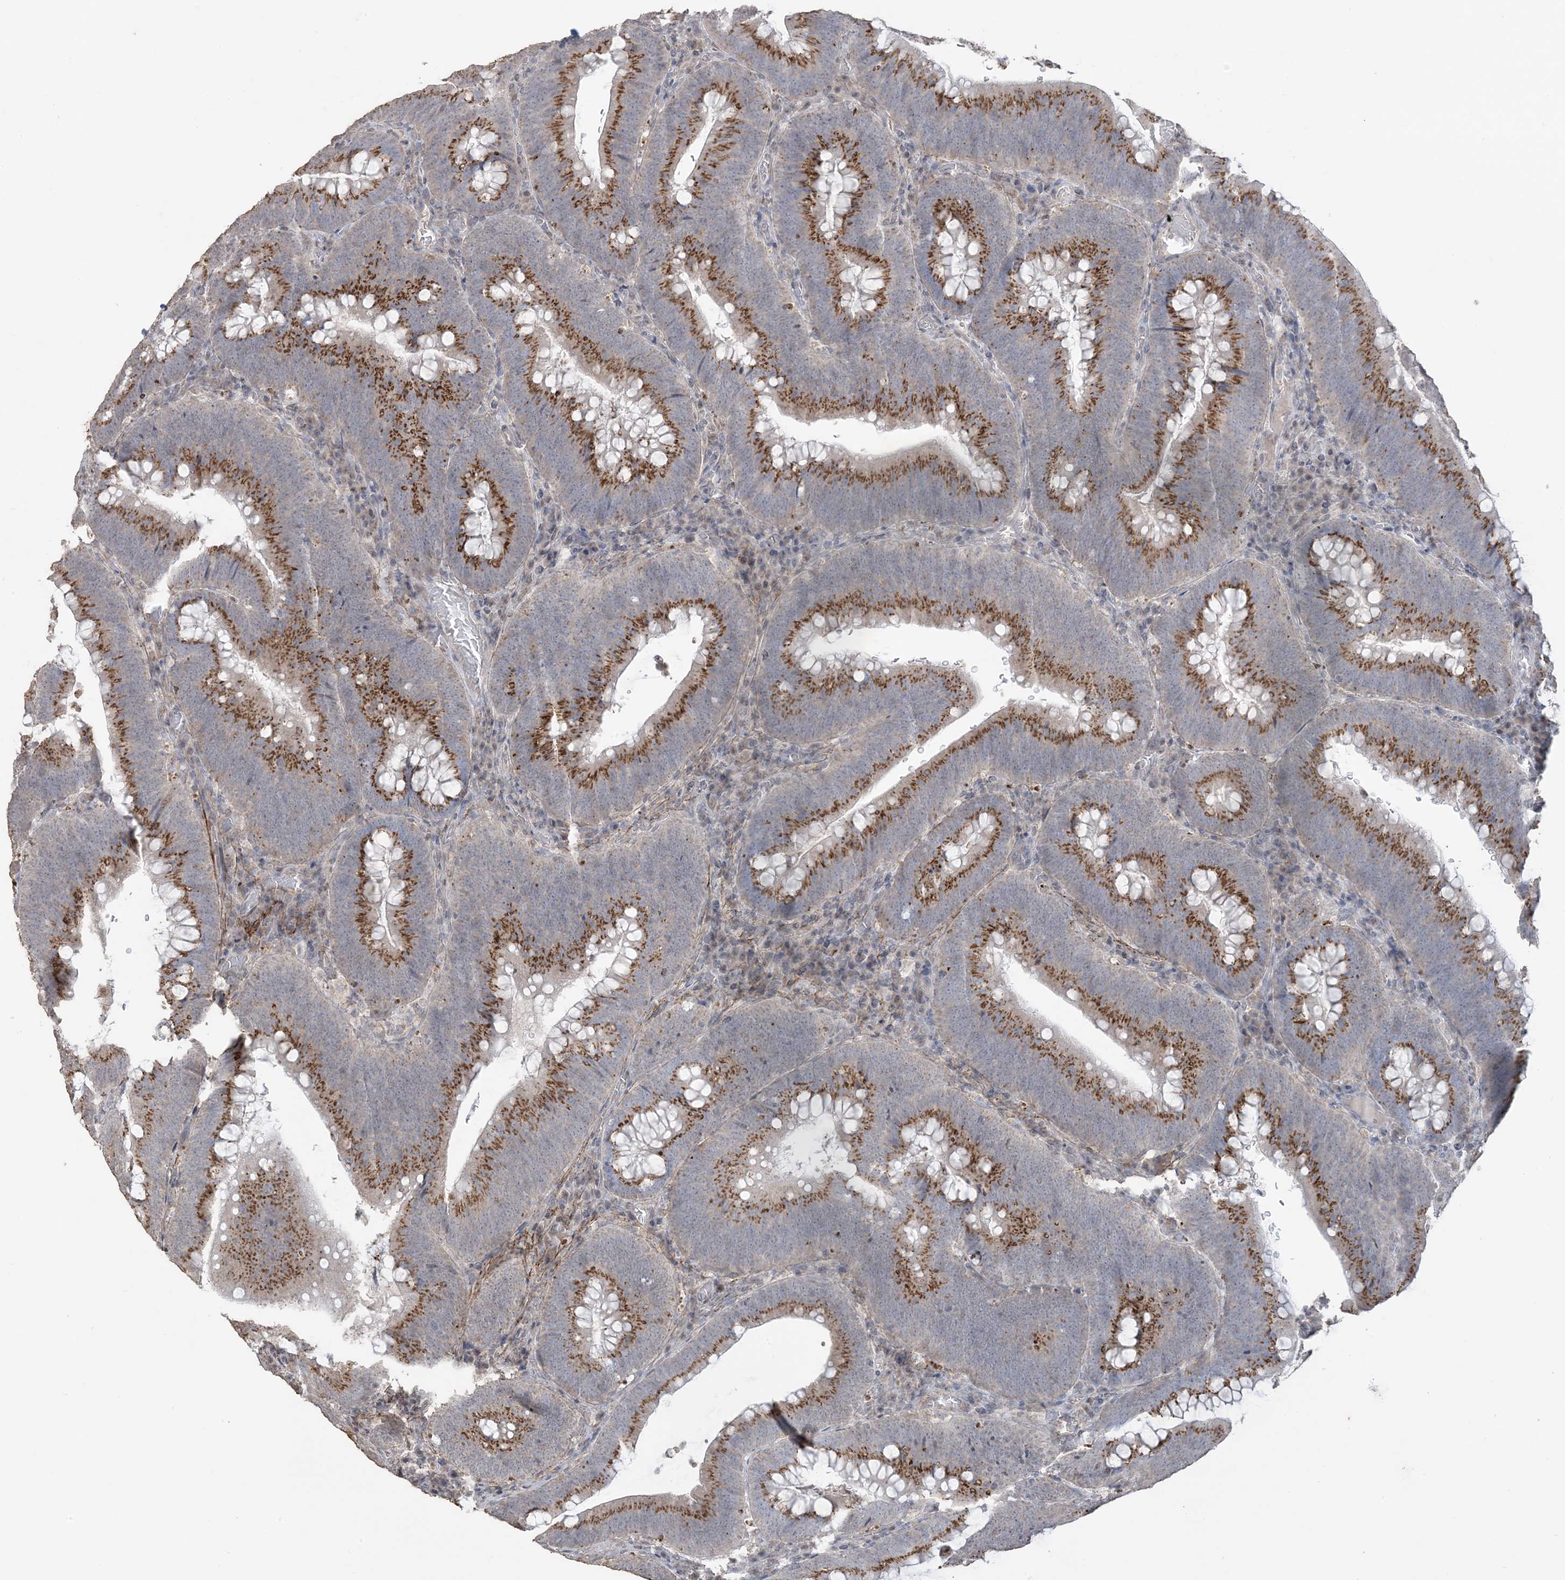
{"staining": {"intensity": "strong", "quantity": "25%-75%", "location": "cytoplasmic/membranous"}, "tissue": "colorectal cancer", "cell_type": "Tumor cells", "image_type": "cancer", "snomed": [{"axis": "morphology", "description": "Normal tissue, NOS"}, {"axis": "topography", "description": "Colon"}], "caption": "Tumor cells exhibit high levels of strong cytoplasmic/membranous positivity in about 25%-75% of cells in colorectal cancer.", "gene": "XRN1", "patient": {"sex": "female", "age": 82}}